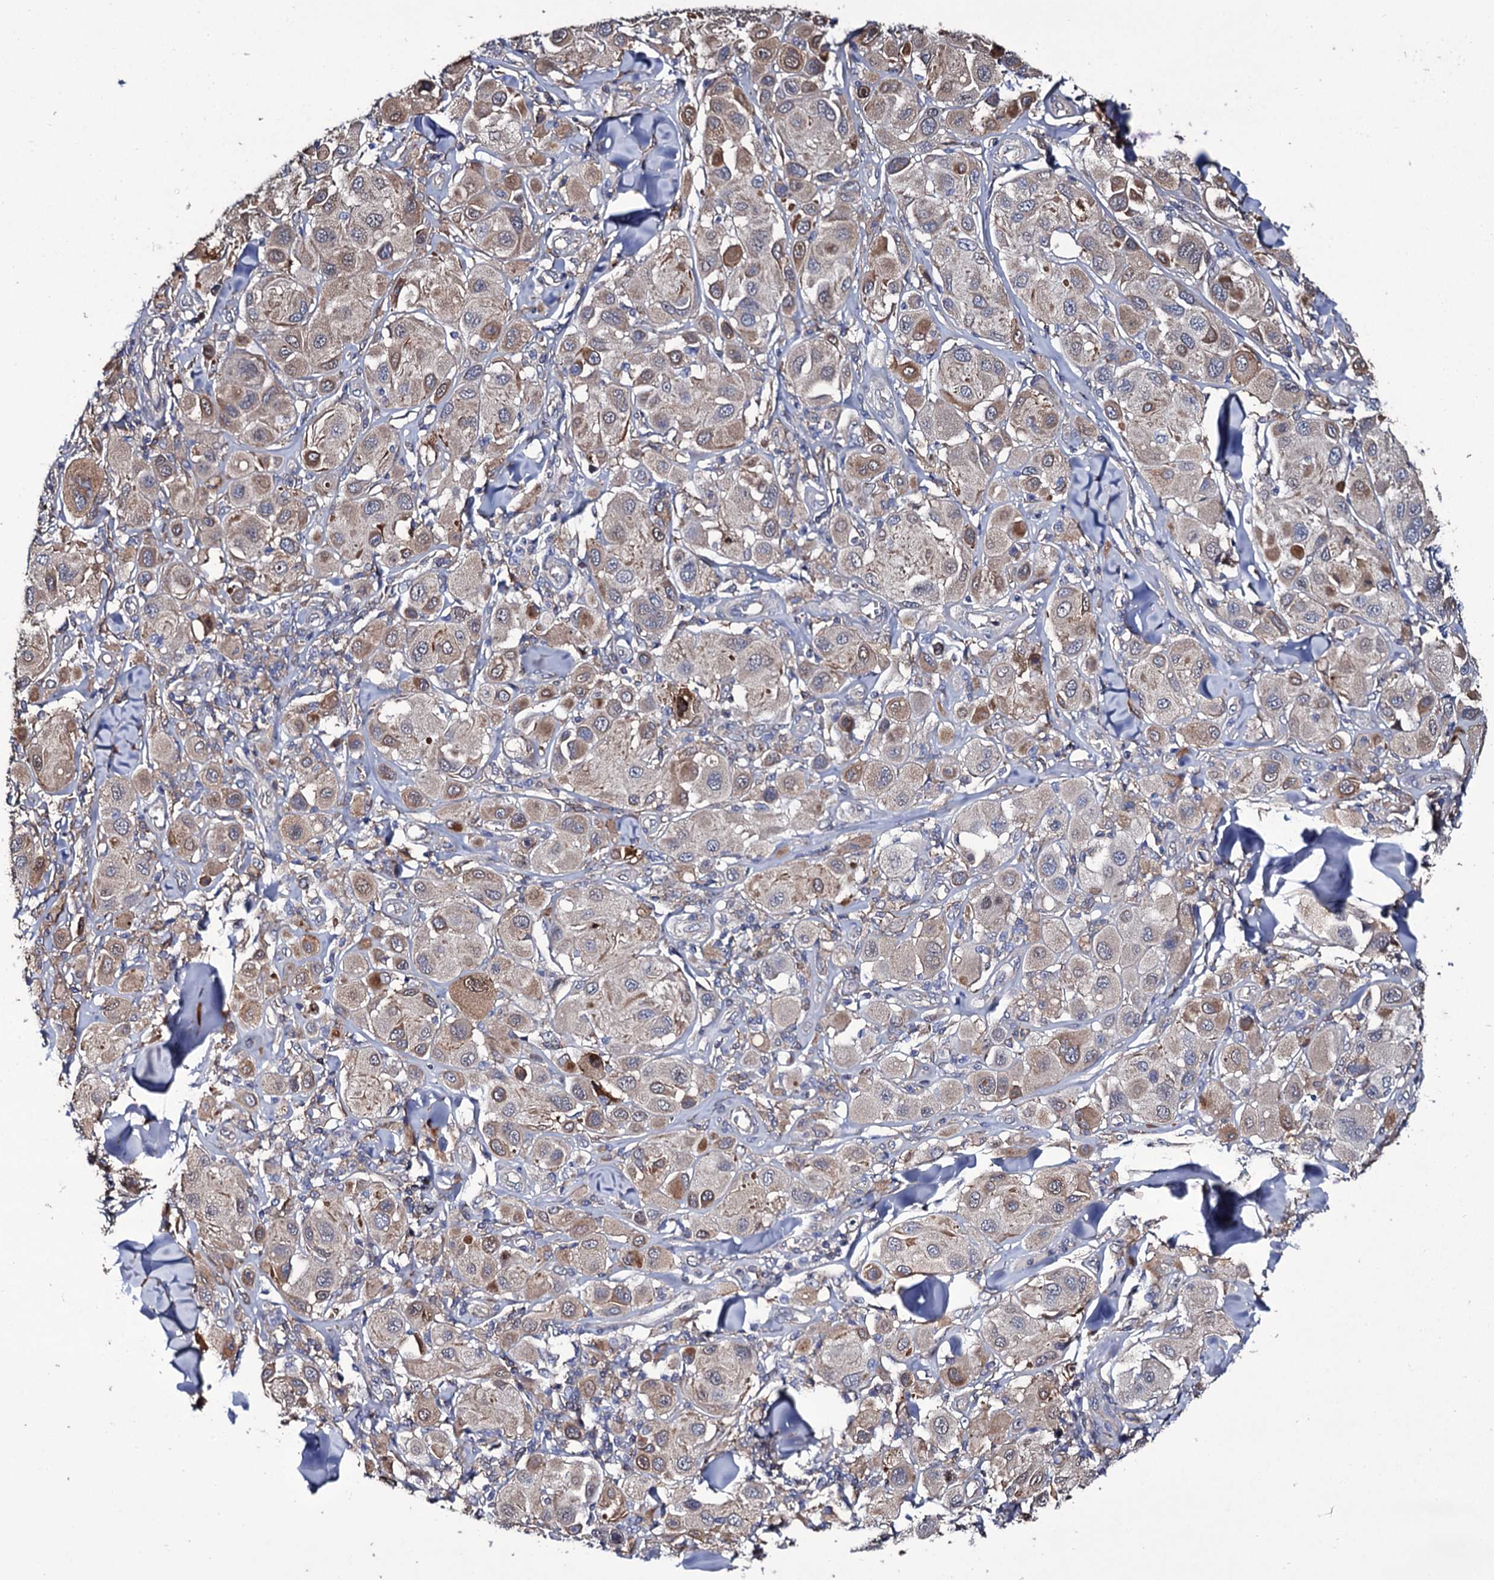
{"staining": {"intensity": "weak", "quantity": "<25%", "location": "cytoplasmic/membranous"}, "tissue": "melanoma", "cell_type": "Tumor cells", "image_type": "cancer", "snomed": [{"axis": "morphology", "description": "Malignant melanoma, Metastatic site"}, {"axis": "topography", "description": "Skin"}], "caption": "Tumor cells are negative for protein expression in human malignant melanoma (metastatic site). Brightfield microscopy of immunohistochemistry (IHC) stained with DAB (3,3'-diaminobenzidine) (brown) and hematoxylin (blue), captured at high magnification.", "gene": "TTC23", "patient": {"sex": "male", "age": 41}}